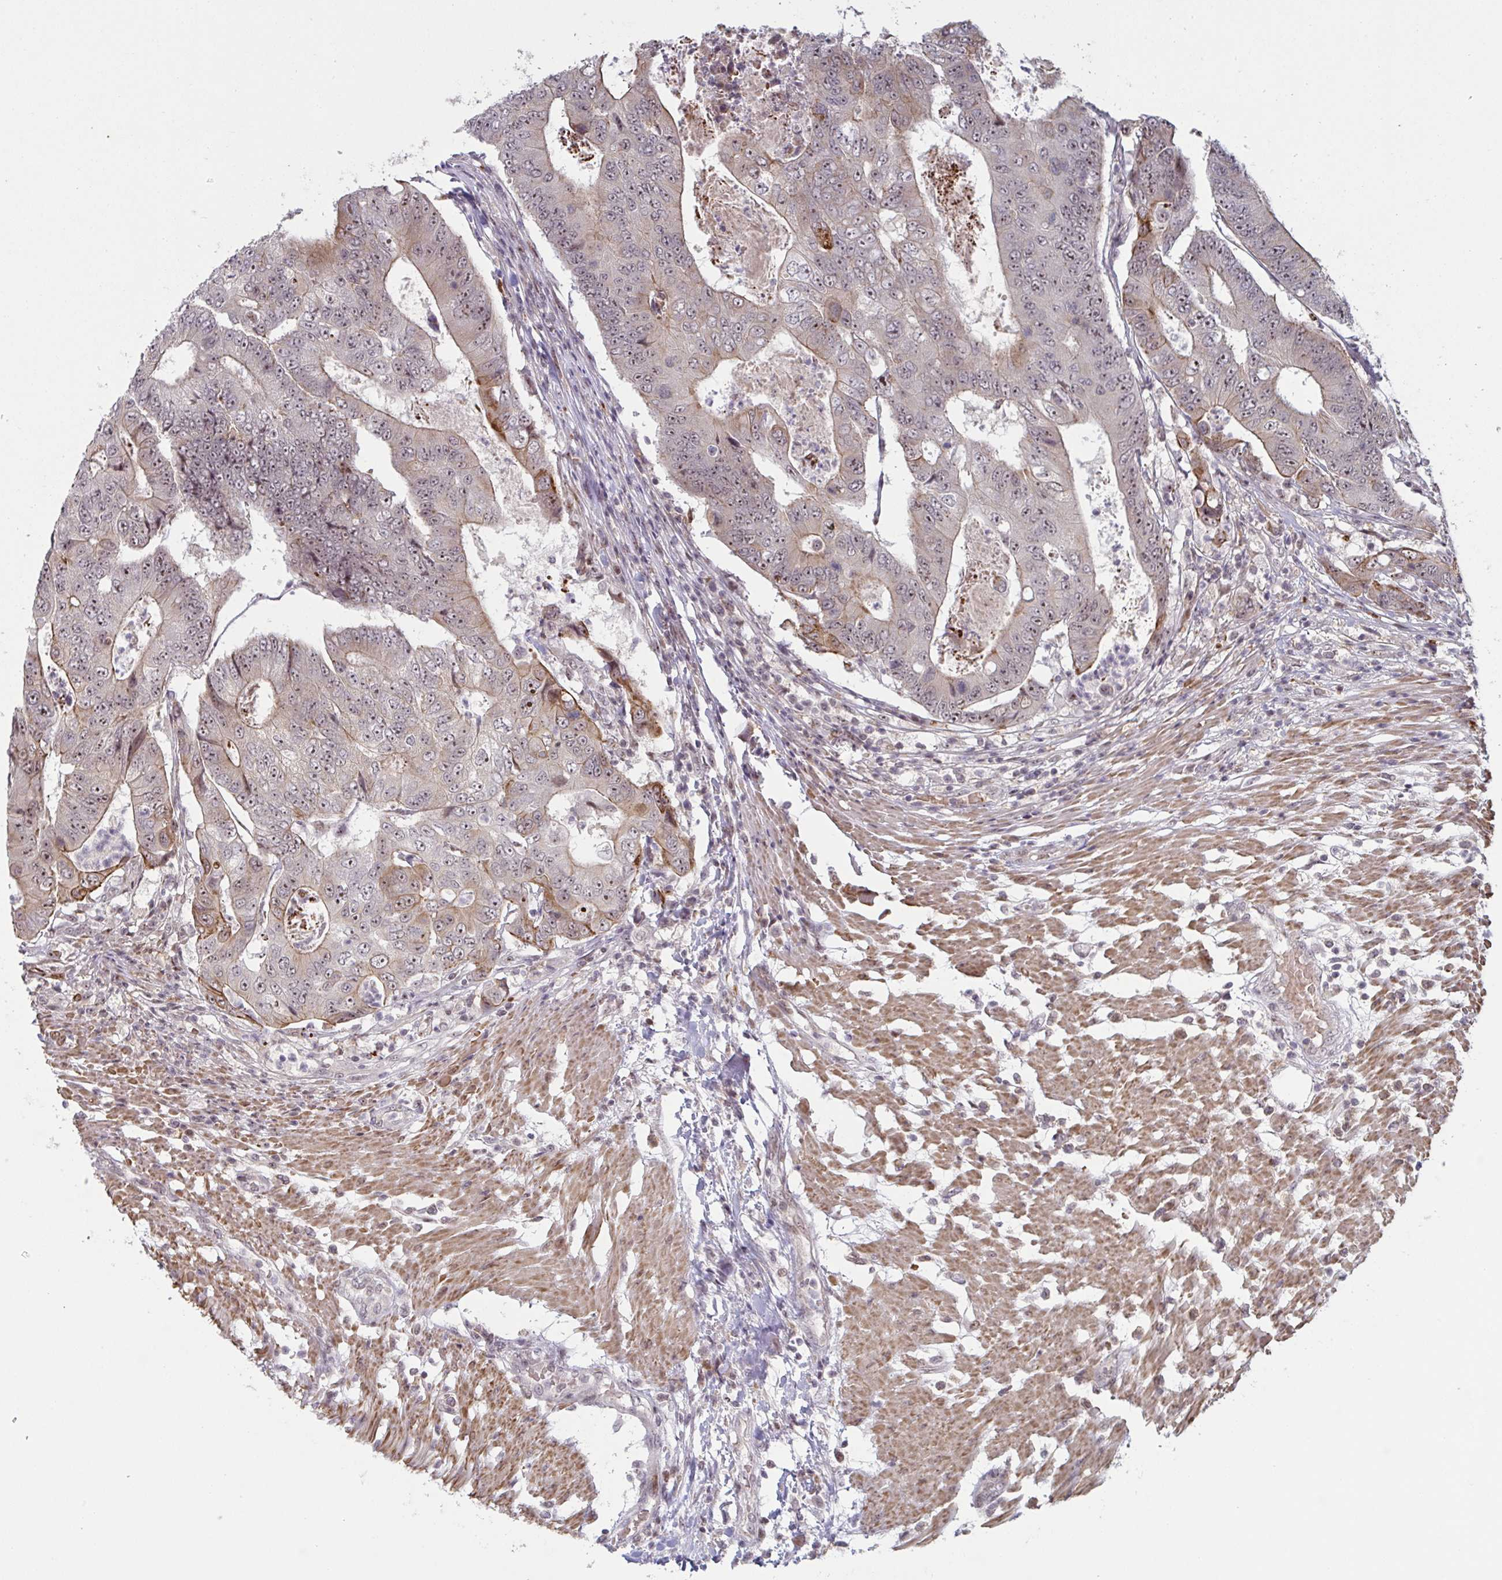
{"staining": {"intensity": "weak", "quantity": "25%-75%", "location": "cytoplasmic/membranous,nuclear"}, "tissue": "colorectal cancer", "cell_type": "Tumor cells", "image_type": "cancer", "snomed": [{"axis": "morphology", "description": "Adenocarcinoma, NOS"}, {"axis": "topography", "description": "Colon"}], "caption": "The immunohistochemical stain shows weak cytoplasmic/membranous and nuclear positivity in tumor cells of colorectal cancer tissue.", "gene": "NLRP13", "patient": {"sex": "female", "age": 48}}